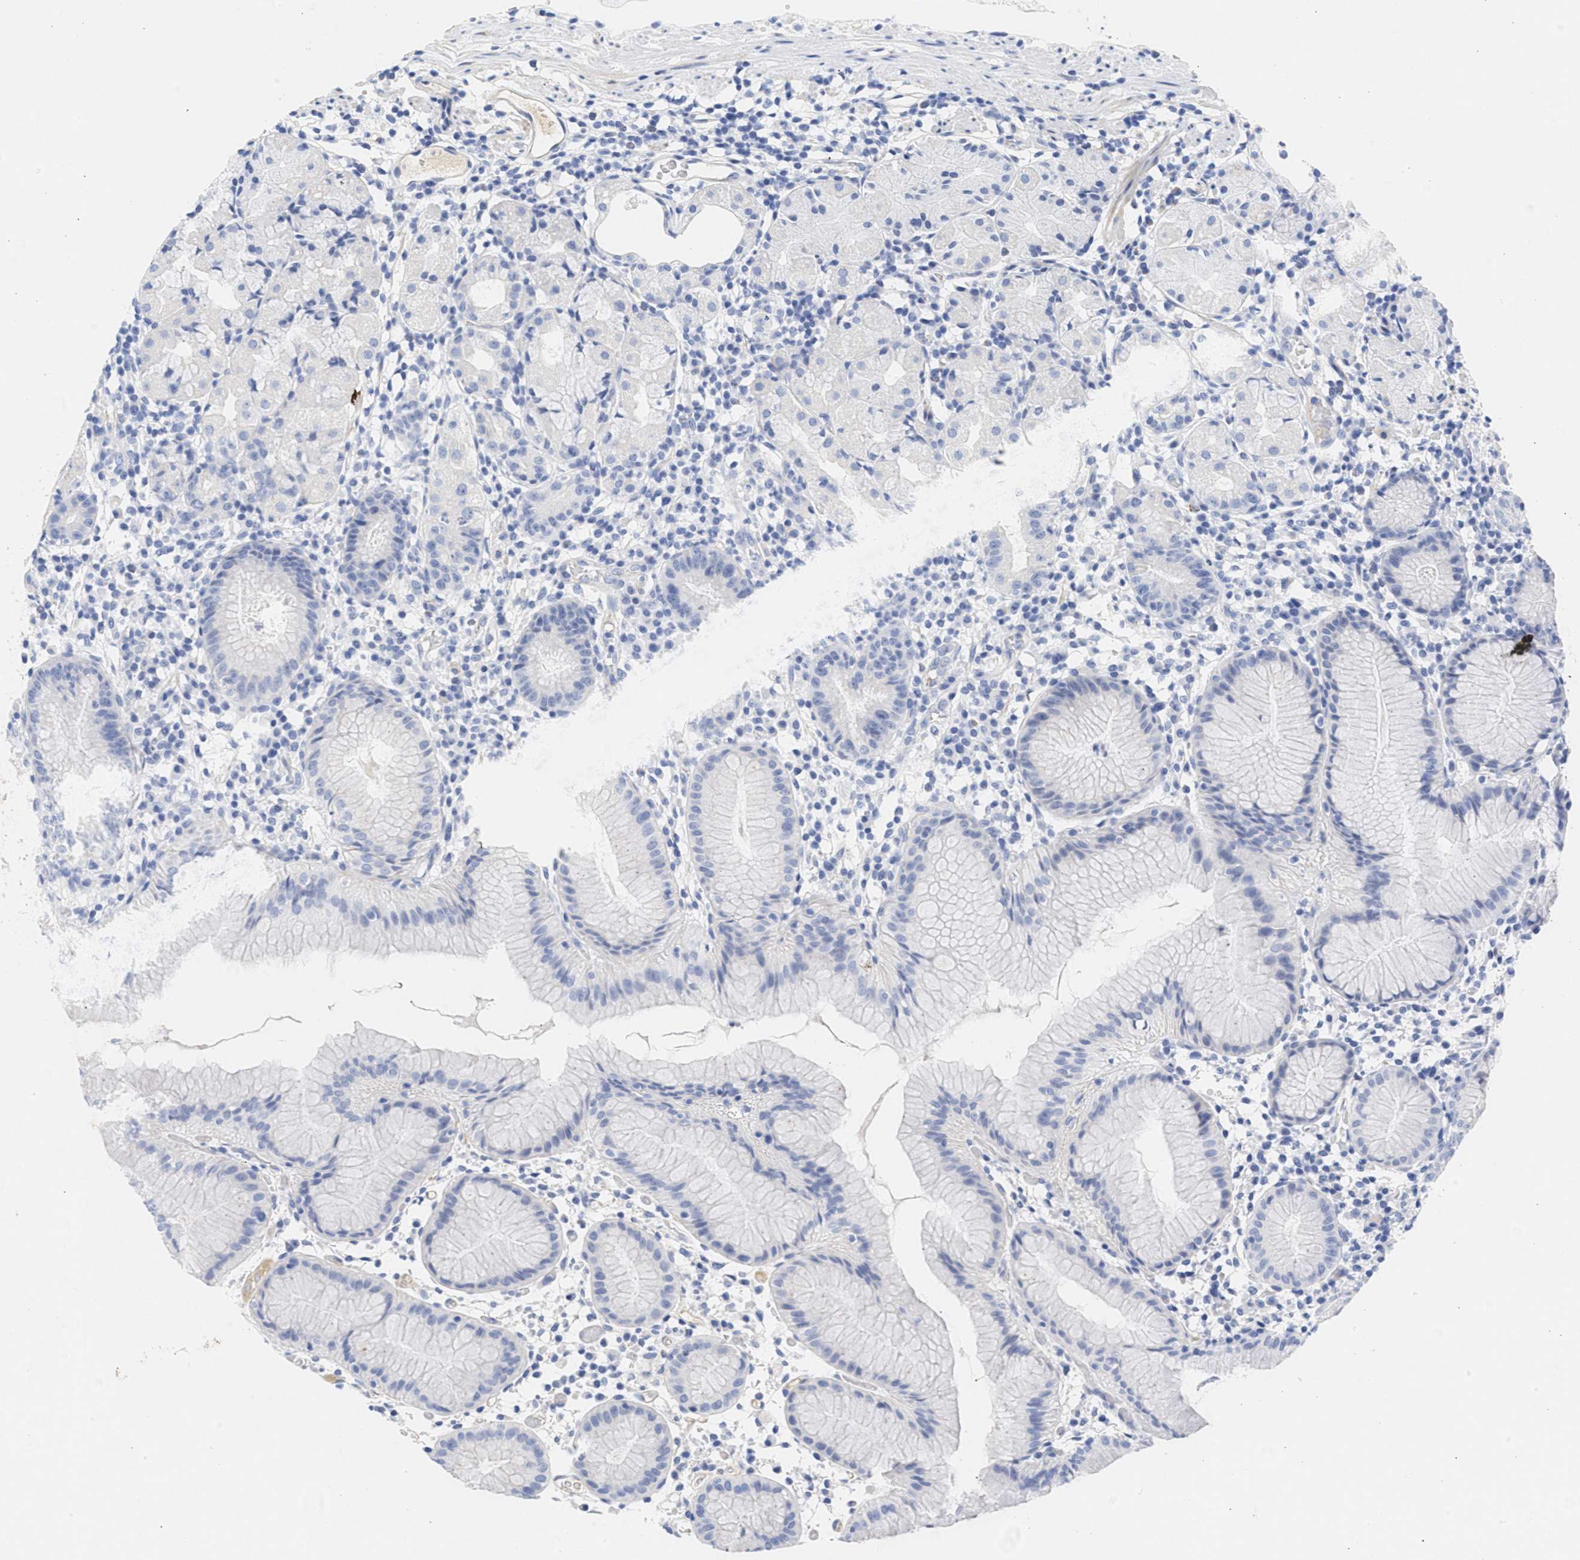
{"staining": {"intensity": "negative", "quantity": "none", "location": "none"}, "tissue": "stomach", "cell_type": "Glandular cells", "image_type": "normal", "snomed": [{"axis": "morphology", "description": "Normal tissue, NOS"}, {"axis": "topography", "description": "Stomach"}, {"axis": "topography", "description": "Stomach, lower"}], "caption": "Immunohistochemistry of unremarkable human stomach shows no expression in glandular cells.", "gene": "SPATA3", "patient": {"sex": "female", "age": 75}}